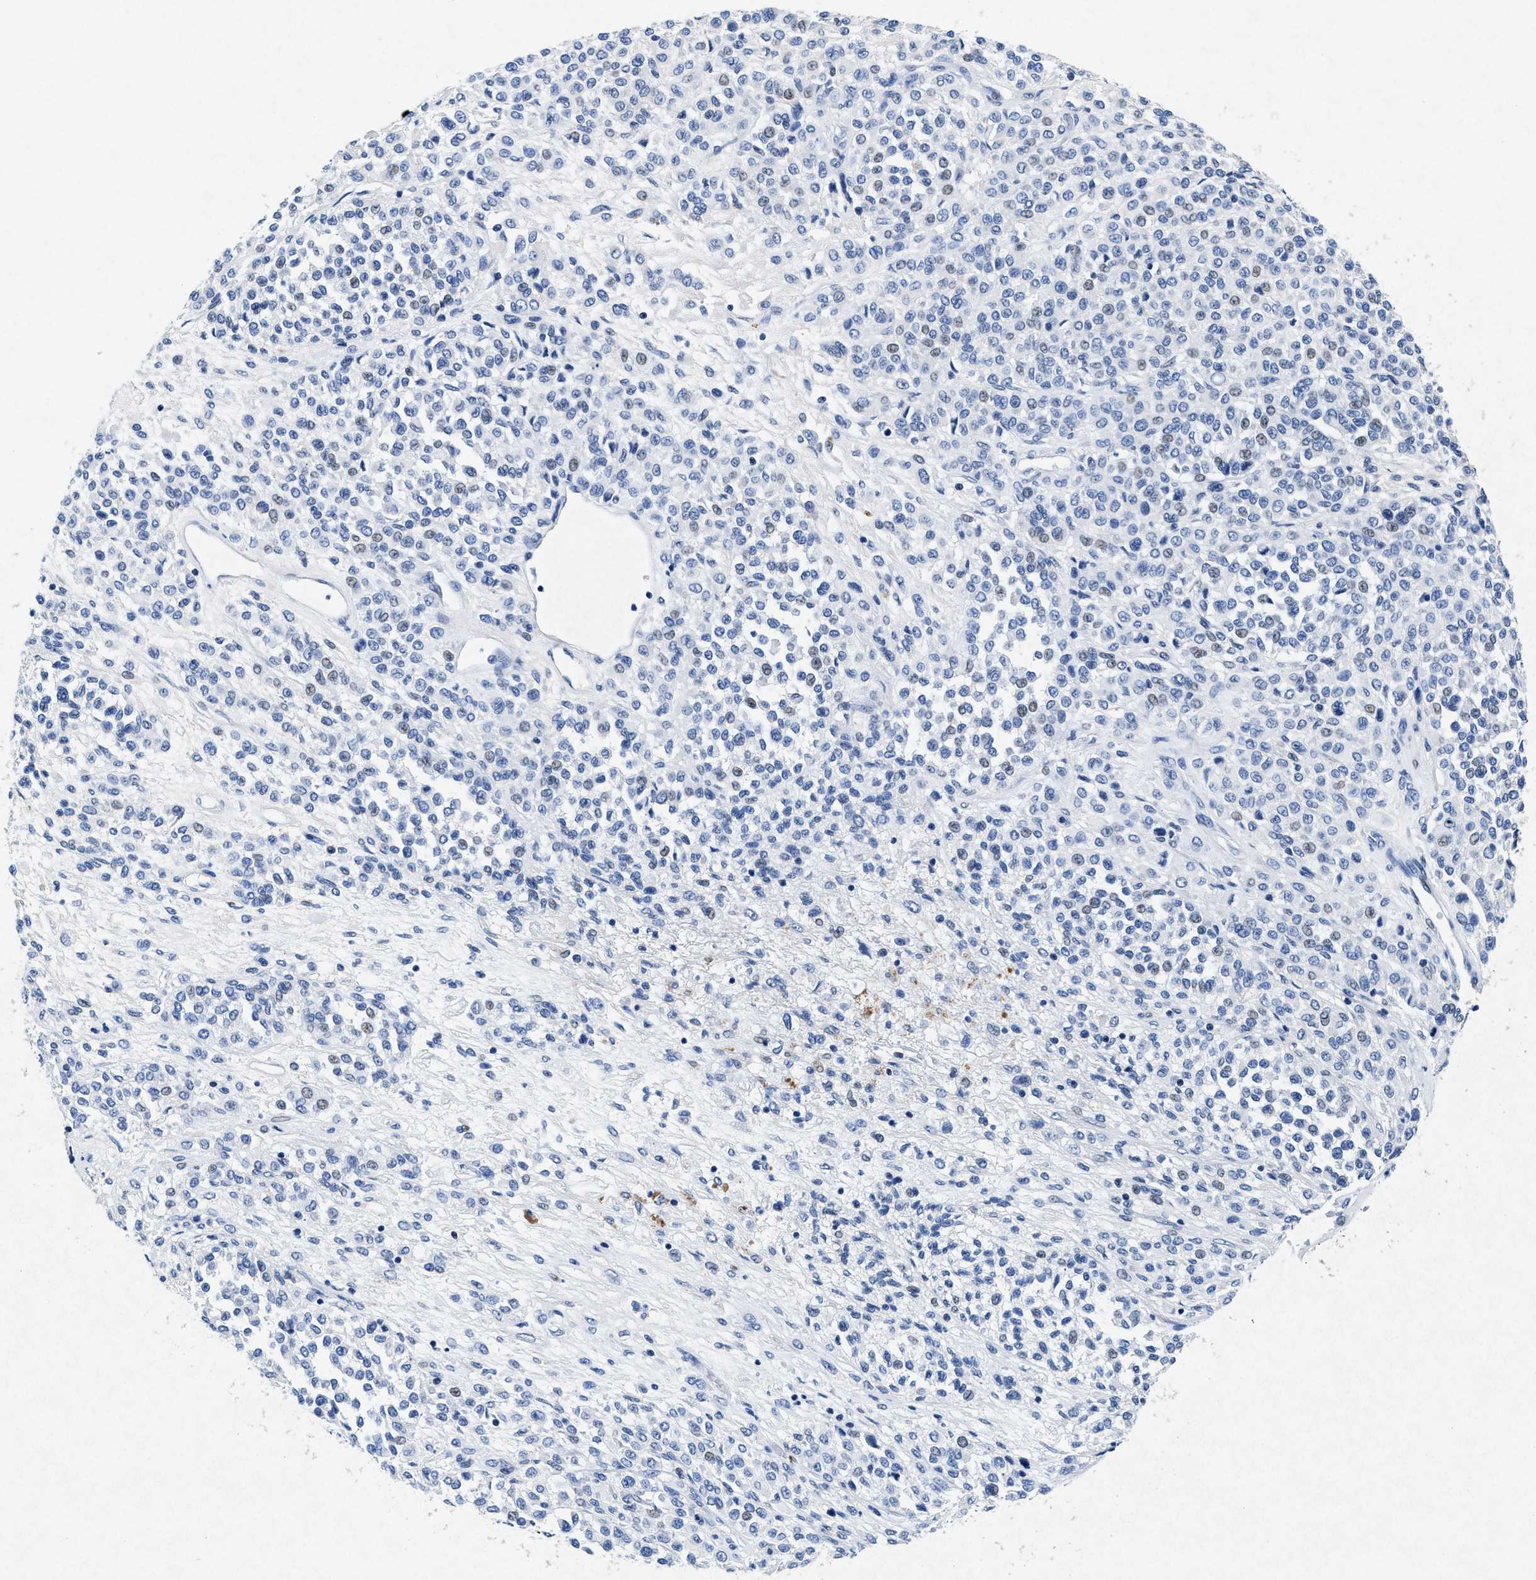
{"staining": {"intensity": "weak", "quantity": "<25%", "location": "nuclear"}, "tissue": "melanoma", "cell_type": "Tumor cells", "image_type": "cancer", "snomed": [{"axis": "morphology", "description": "Malignant melanoma, Metastatic site"}, {"axis": "topography", "description": "Pancreas"}], "caption": "Tumor cells show no significant protein expression in melanoma.", "gene": "MAP6", "patient": {"sex": "female", "age": 30}}